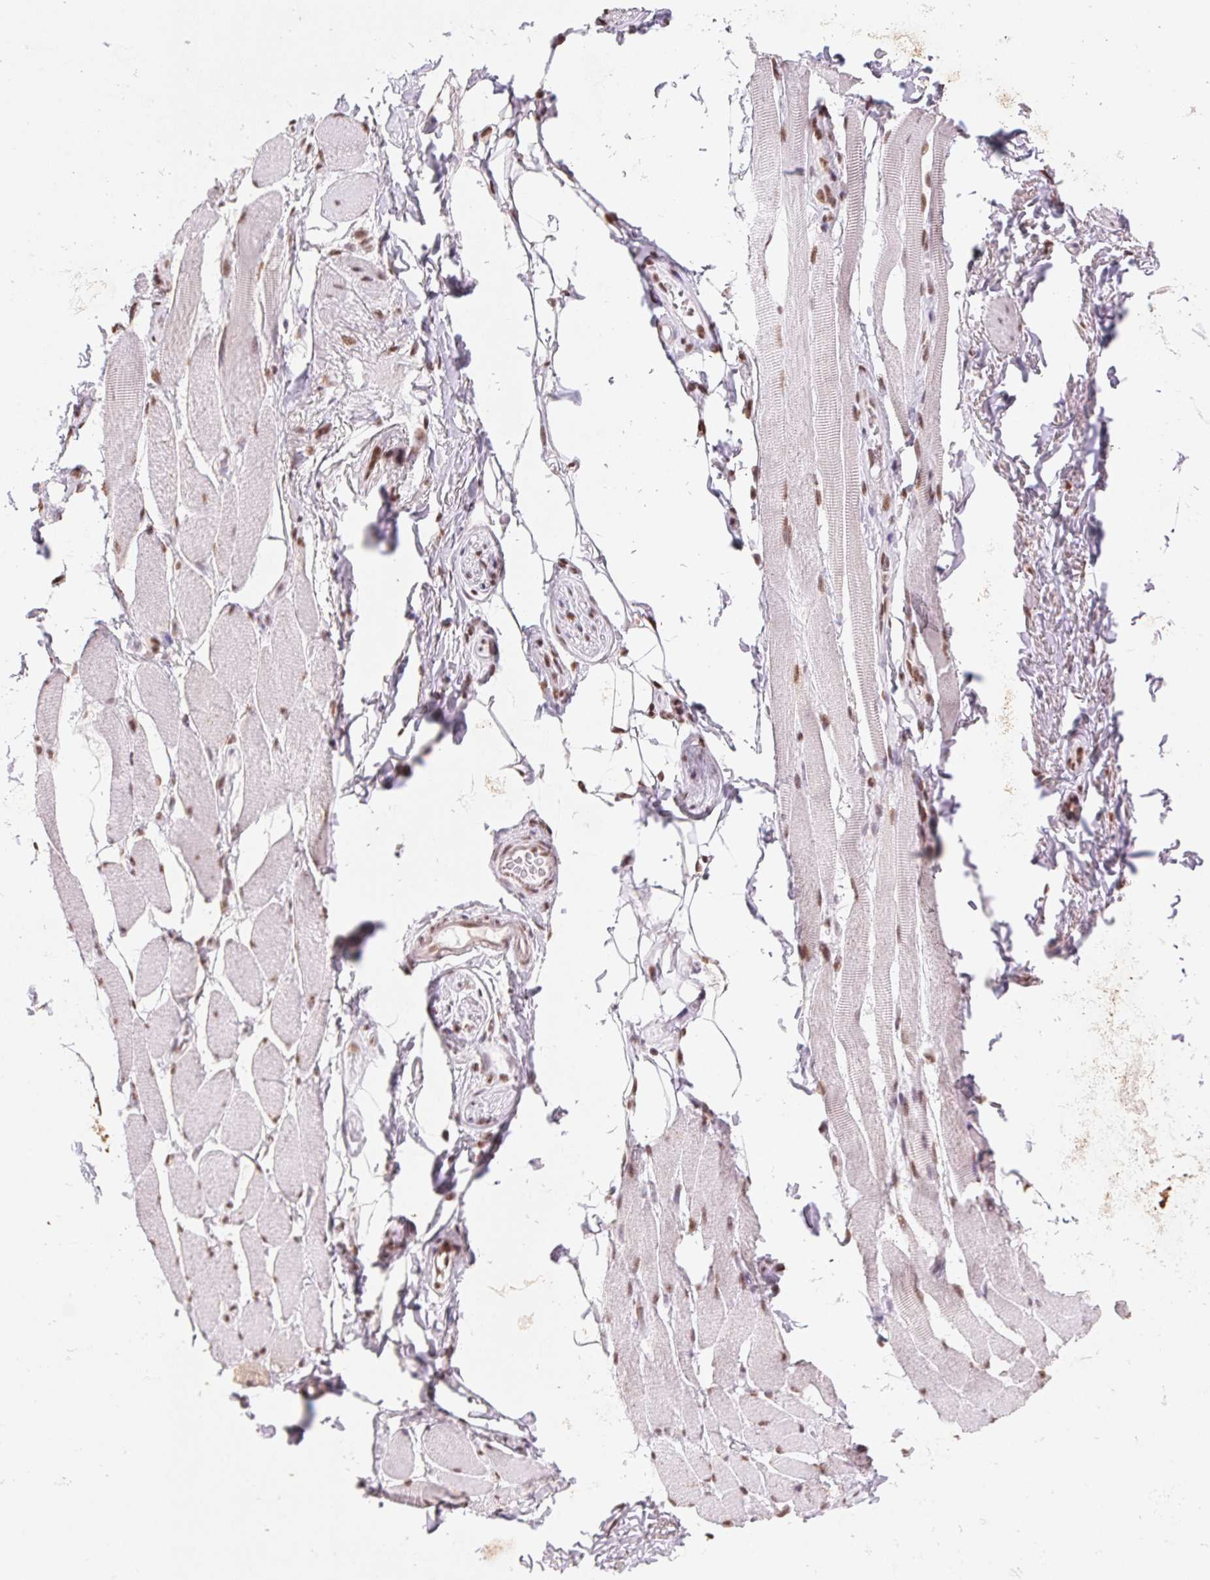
{"staining": {"intensity": "moderate", "quantity": ">75%", "location": "nuclear"}, "tissue": "skeletal muscle", "cell_type": "Myocytes", "image_type": "normal", "snomed": [{"axis": "morphology", "description": "Normal tissue, NOS"}, {"axis": "topography", "description": "Skeletal muscle"}, {"axis": "topography", "description": "Anal"}, {"axis": "topography", "description": "Peripheral nerve tissue"}], "caption": "Myocytes exhibit moderate nuclear positivity in approximately >75% of cells in normal skeletal muscle.", "gene": "SNRPG", "patient": {"sex": "male", "age": 53}}